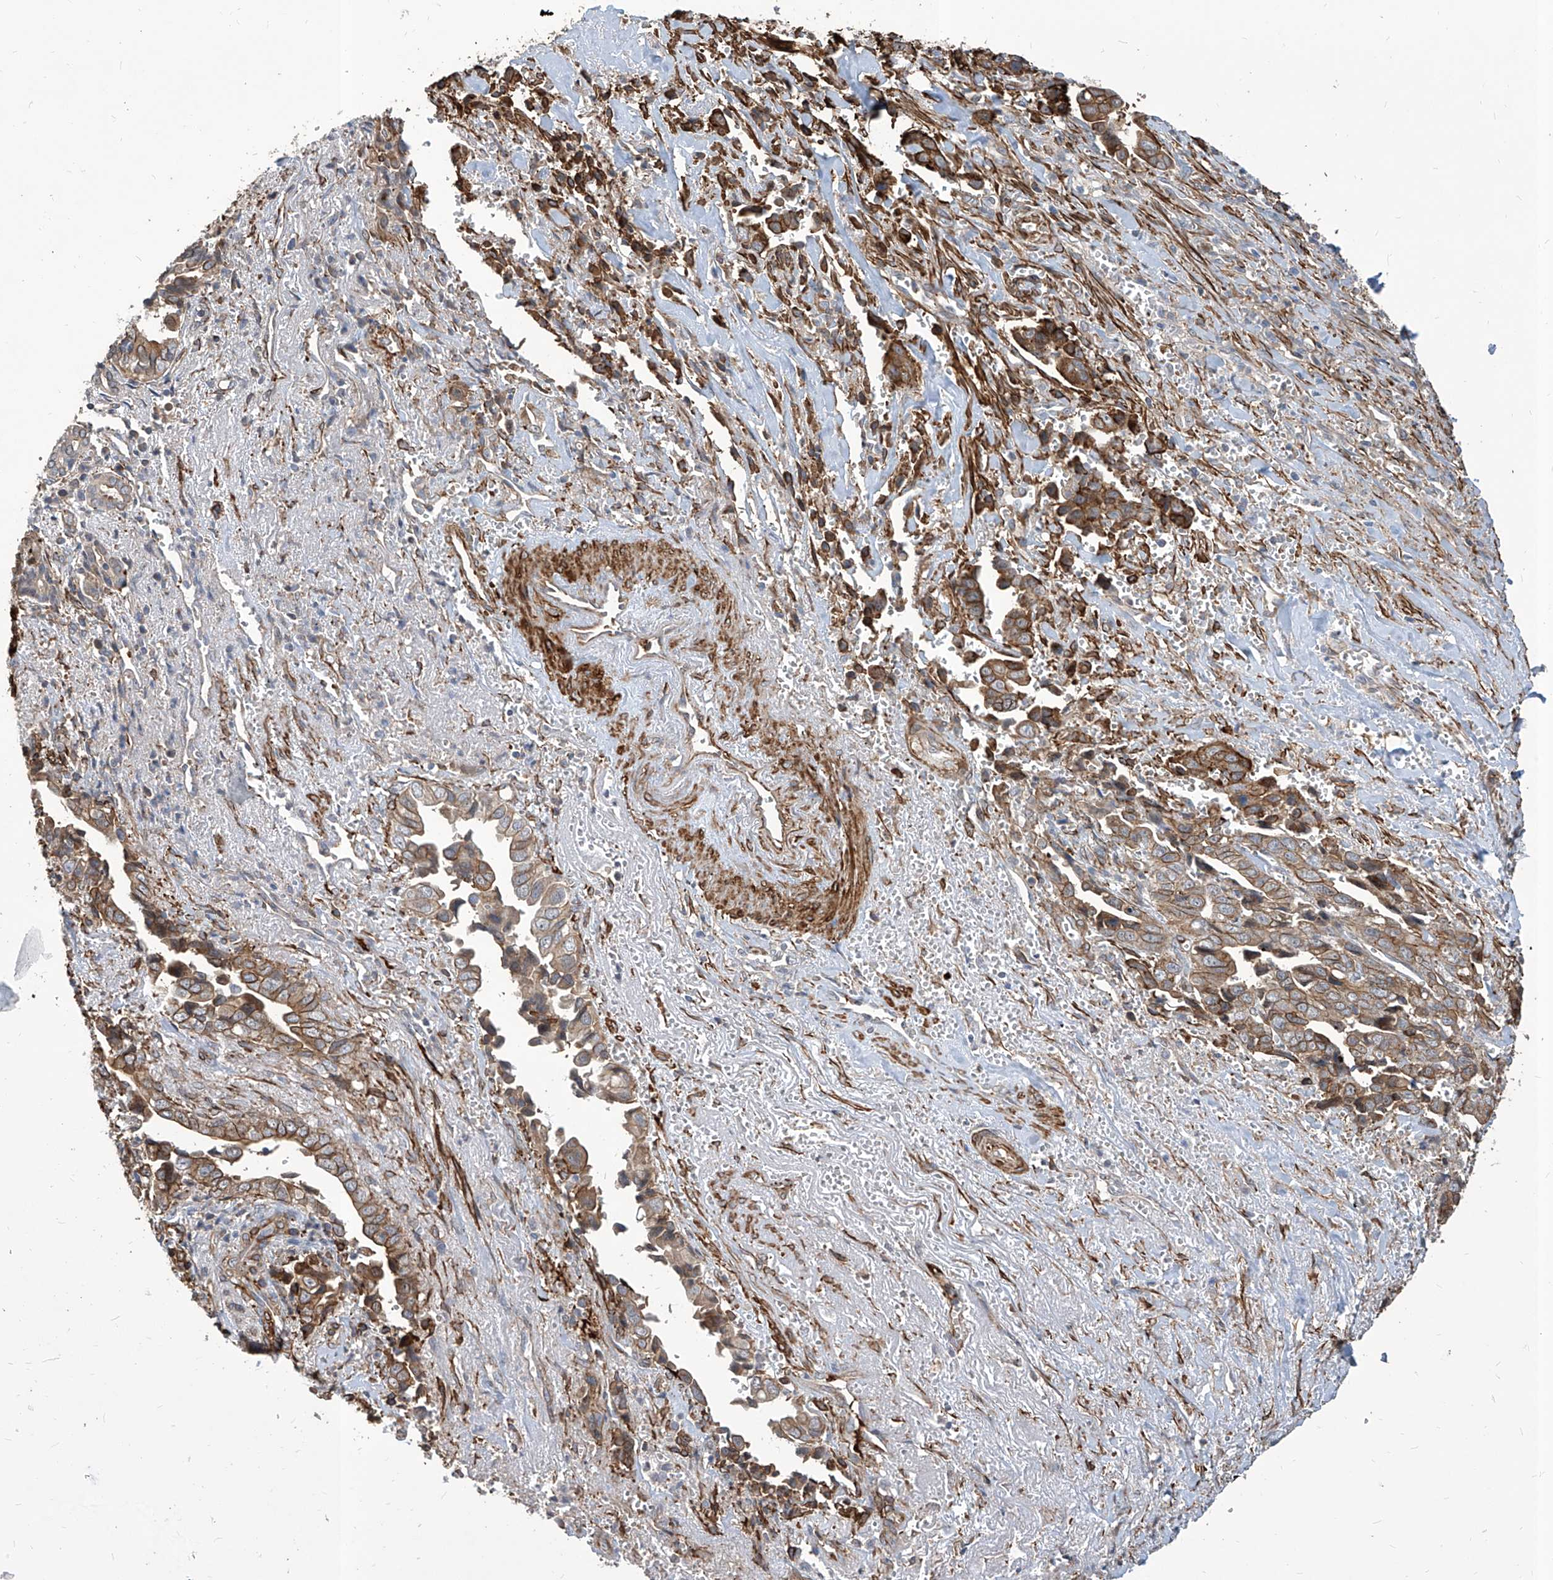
{"staining": {"intensity": "moderate", "quantity": ">75%", "location": "cytoplasmic/membranous"}, "tissue": "liver cancer", "cell_type": "Tumor cells", "image_type": "cancer", "snomed": [{"axis": "morphology", "description": "Cholangiocarcinoma"}, {"axis": "topography", "description": "Liver"}], "caption": "This micrograph demonstrates immunohistochemistry staining of human cholangiocarcinoma (liver), with medium moderate cytoplasmic/membranous expression in approximately >75% of tumor cells.", "gene": "FAM83B", "patient": {"sex": "female", "age": 79}}